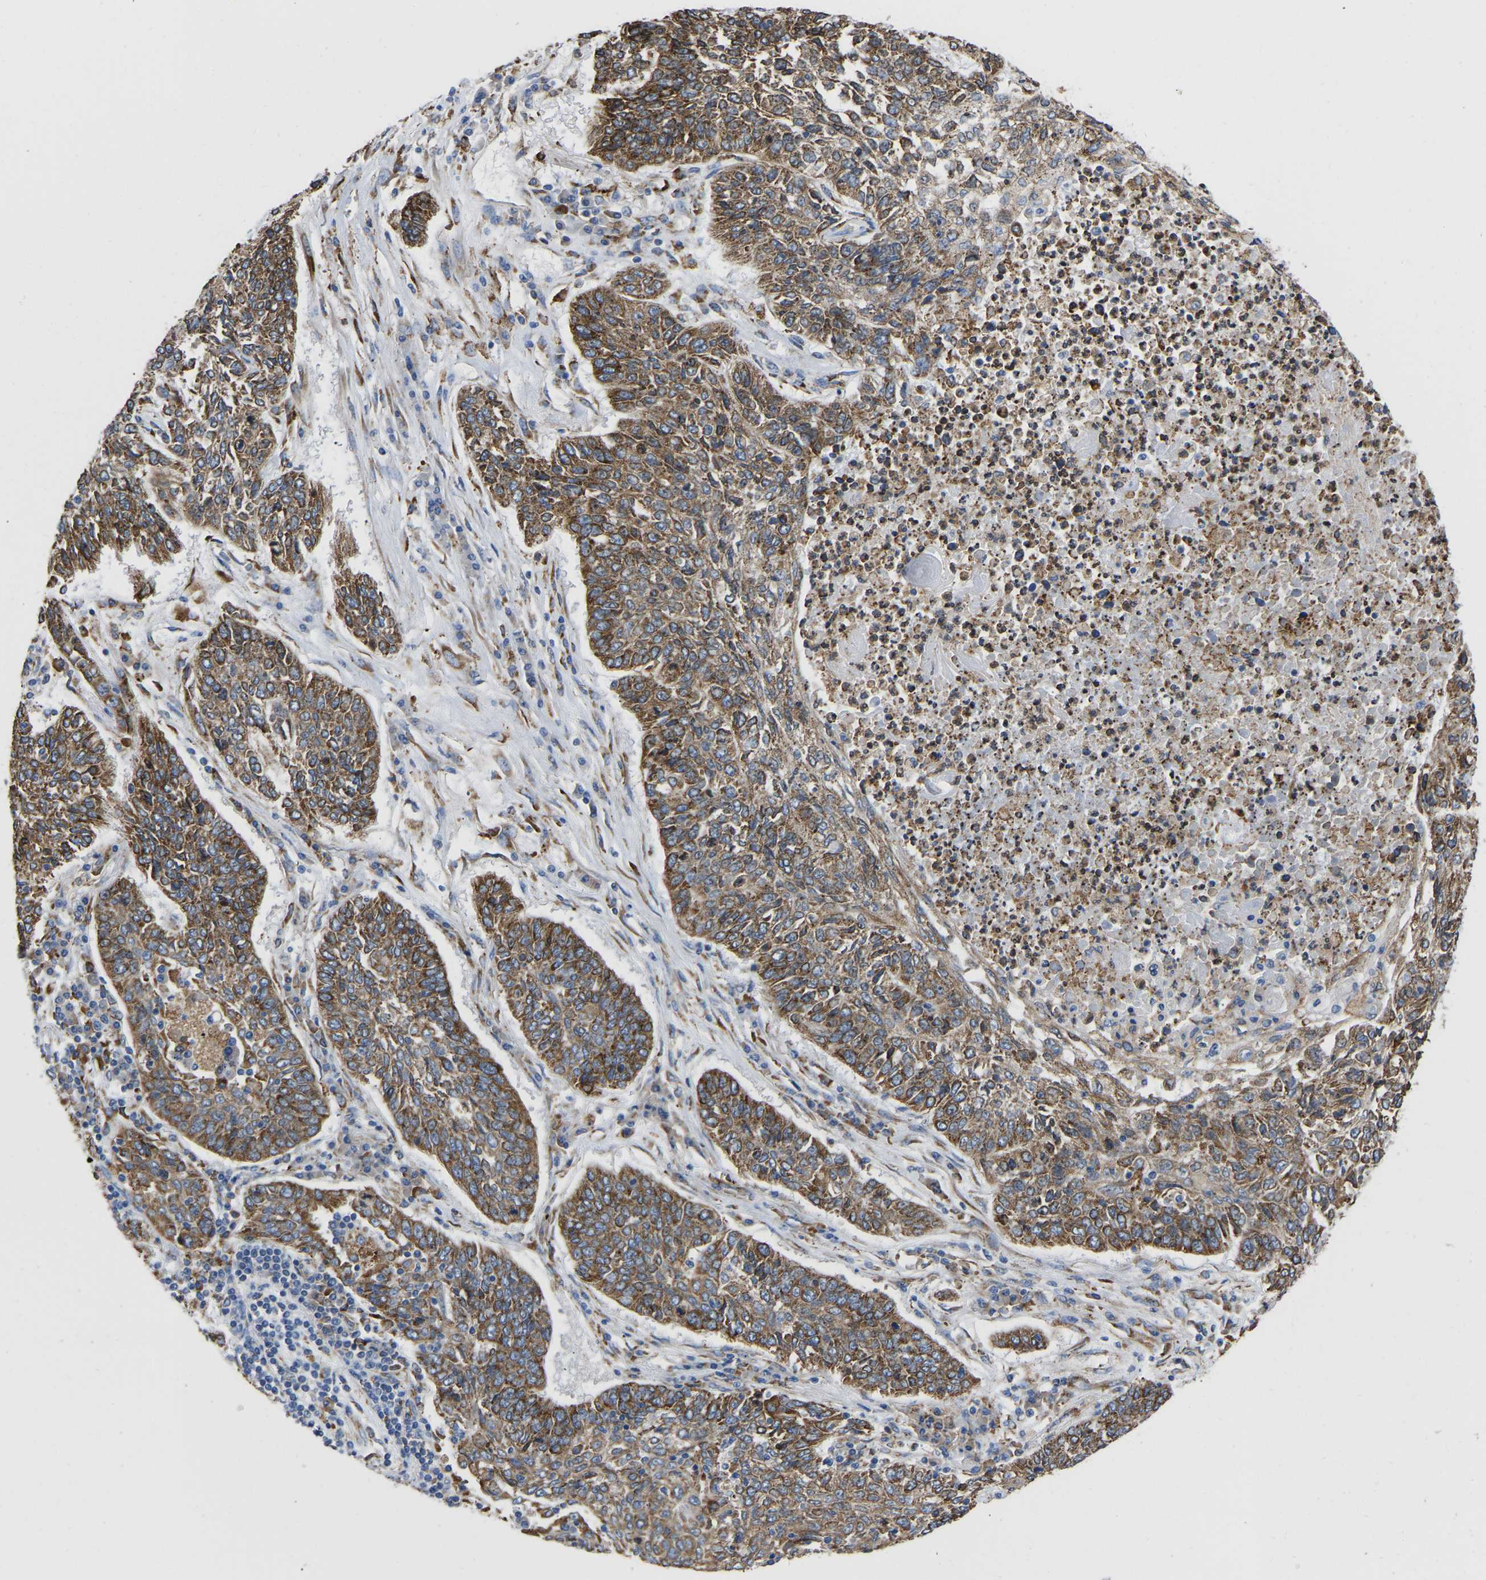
{"staining": {"intensity": "moderate", "quantity": ">75%", "location": "cytoplasmic/membranous"}, "tissue": "lung cancer", "cell_type": "Tumor cells", "image_type": "cancer", "snomed": [{"axis": "morphology", "description": "Normal tissue, NOS"}, {"axis": "morphology", "description": "Squamous cell carcinoma, NOS"}, {"axis": "topography", "description": "Cartilage tissue"}, {"axis": "topography", "description": "Bronchus"}, {"axis": "topography", "description": "Lung"}], "caption": "This is a photomicrograph of immunohistochemistry staining of lung cancer (squamous cell carcinoma), which shows moderate staining in the cytoplasmic/membranous of tumor cells.", "gene": "P4HB", "patient": {"sex": "female", "age": 49}}